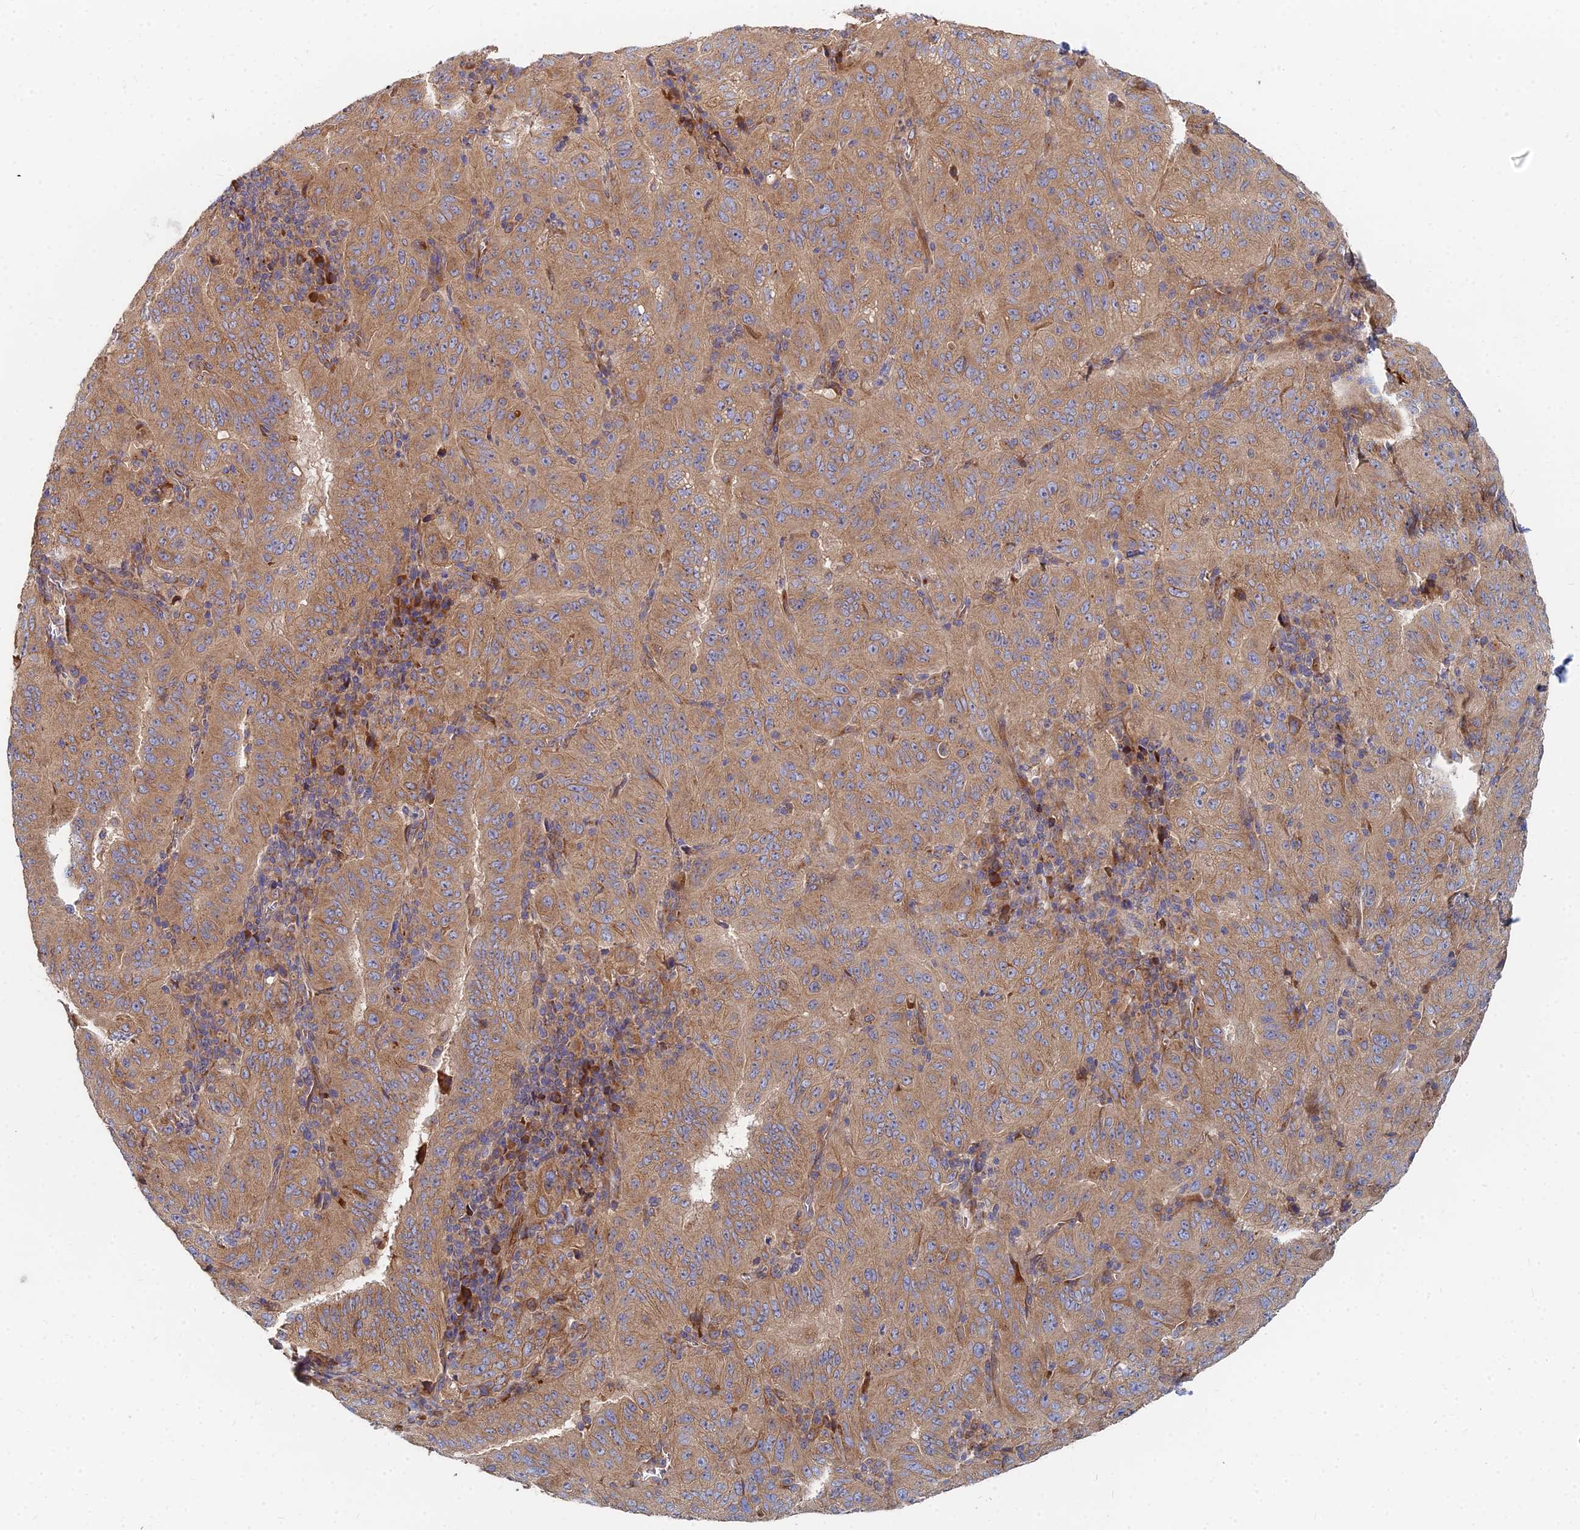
{"staining": {"intensity": "moderate", "quantity": ">75%", "location": "cytoplasmic/membranous"}, "tissue": "pancreatic cancer", "cell_type": "Tumor cells", "image_type": "cancer", "snomed": [{"axis": "morphology", "description": "Adenocarcinoma, NOS"}, {"axis": "topography", "description": "Pancreas"}], "caption": "Immunohistochemistry micrograph of neoplastic tissue: pancreatic adenocarcinoma stained using immunohistochemistry (IHC) demonstrates medium levels of moderate protein expression localized specifically in the cytoplasmic/membranous of tumor cells, appearing as a cytoplasmic/membranous brown color.", "gene": "CCZ1", "patient": {"sex": "male", "age": 63}}